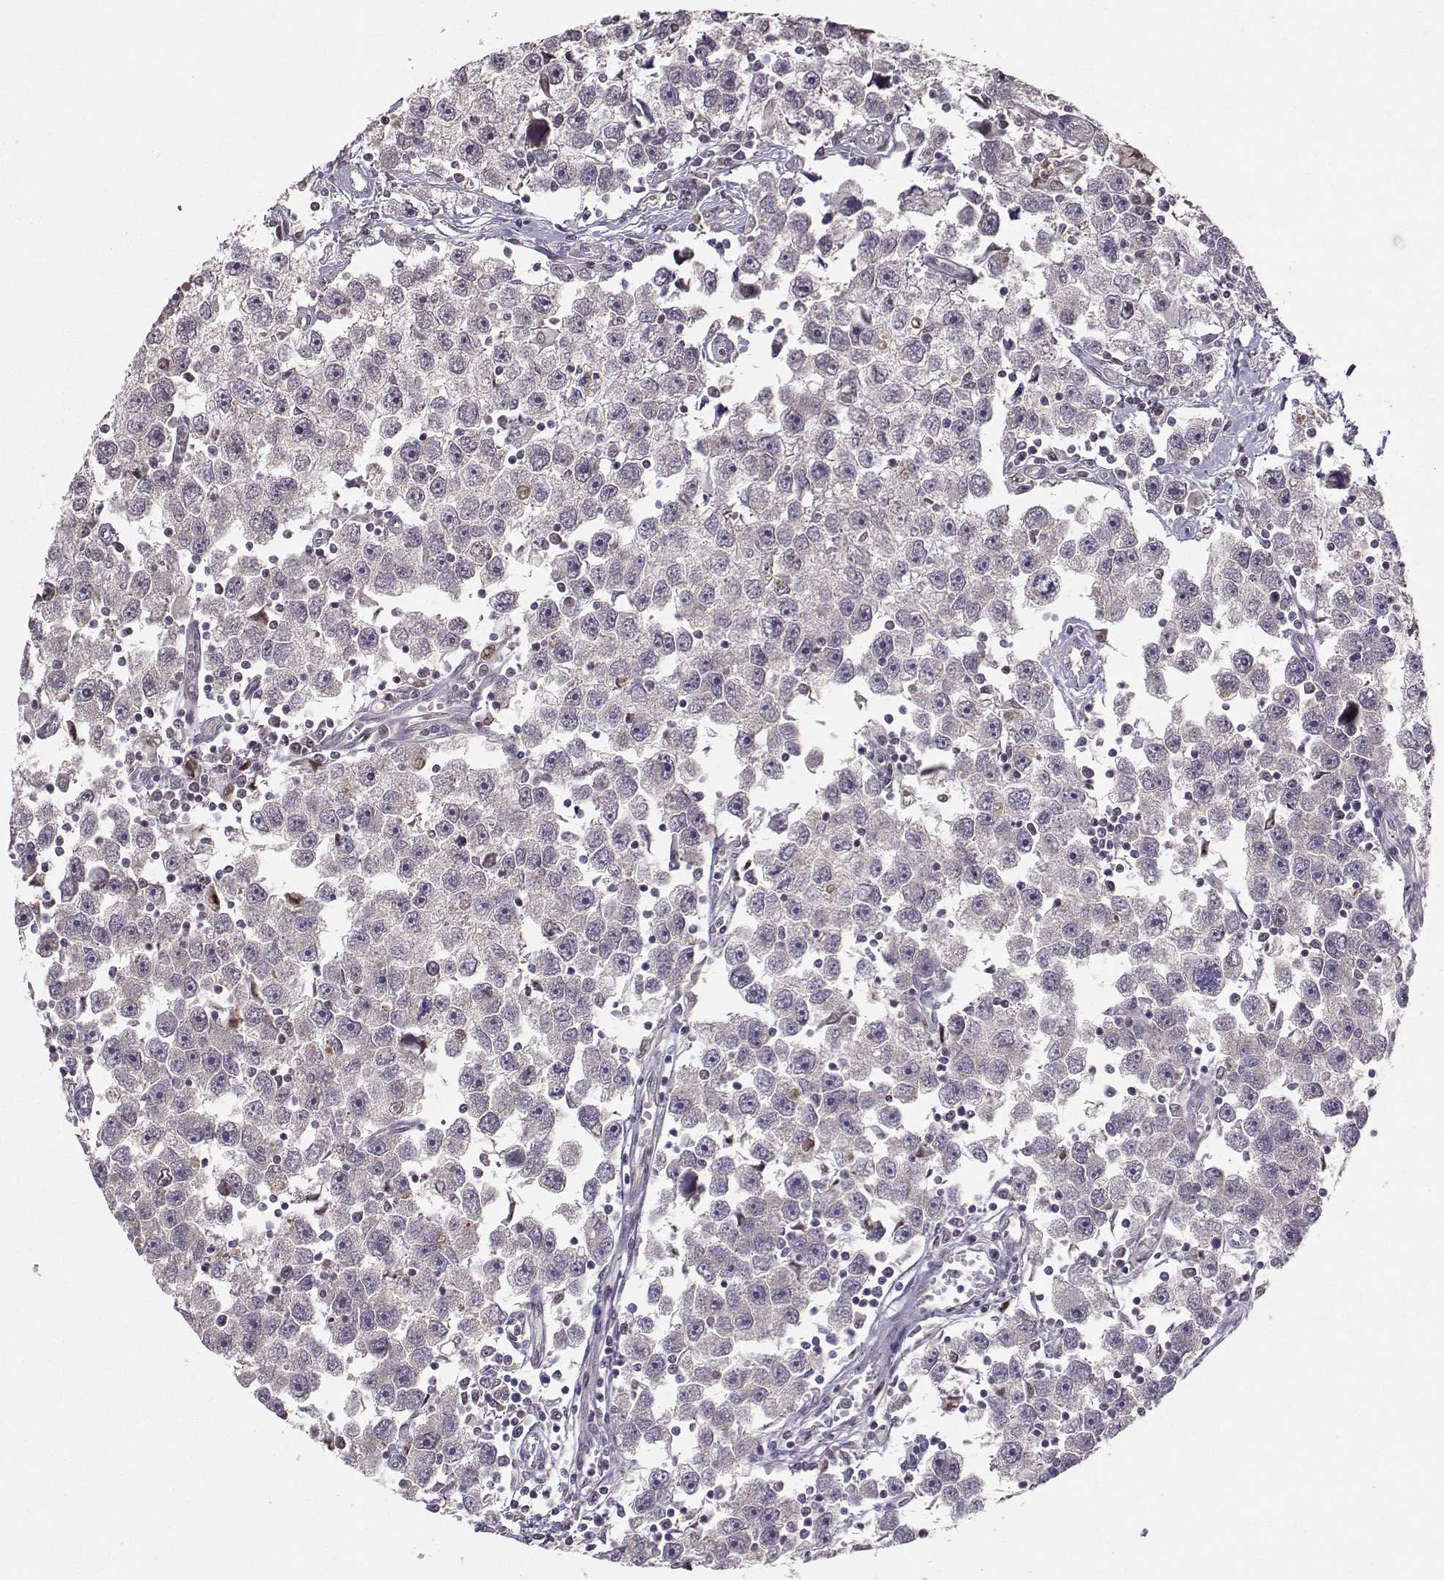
{"staining": {"intensity": "negative", "quantity": "none", "location": "none"}, "tissue": "testis cancer", "cell_type": "Tumor cells", "image_type": "cancer", "snomed": [{"axis": "morphology", "description": "Seminoma, NOS"}, {"axis": "topography", "description": "Testis"}], "caption": "Protein analysis of testis cancer (seminoma) reveals no significant staining in tumor cells.", "gene": "PKP2", "patient": {"sex": "male", "age": 30}}